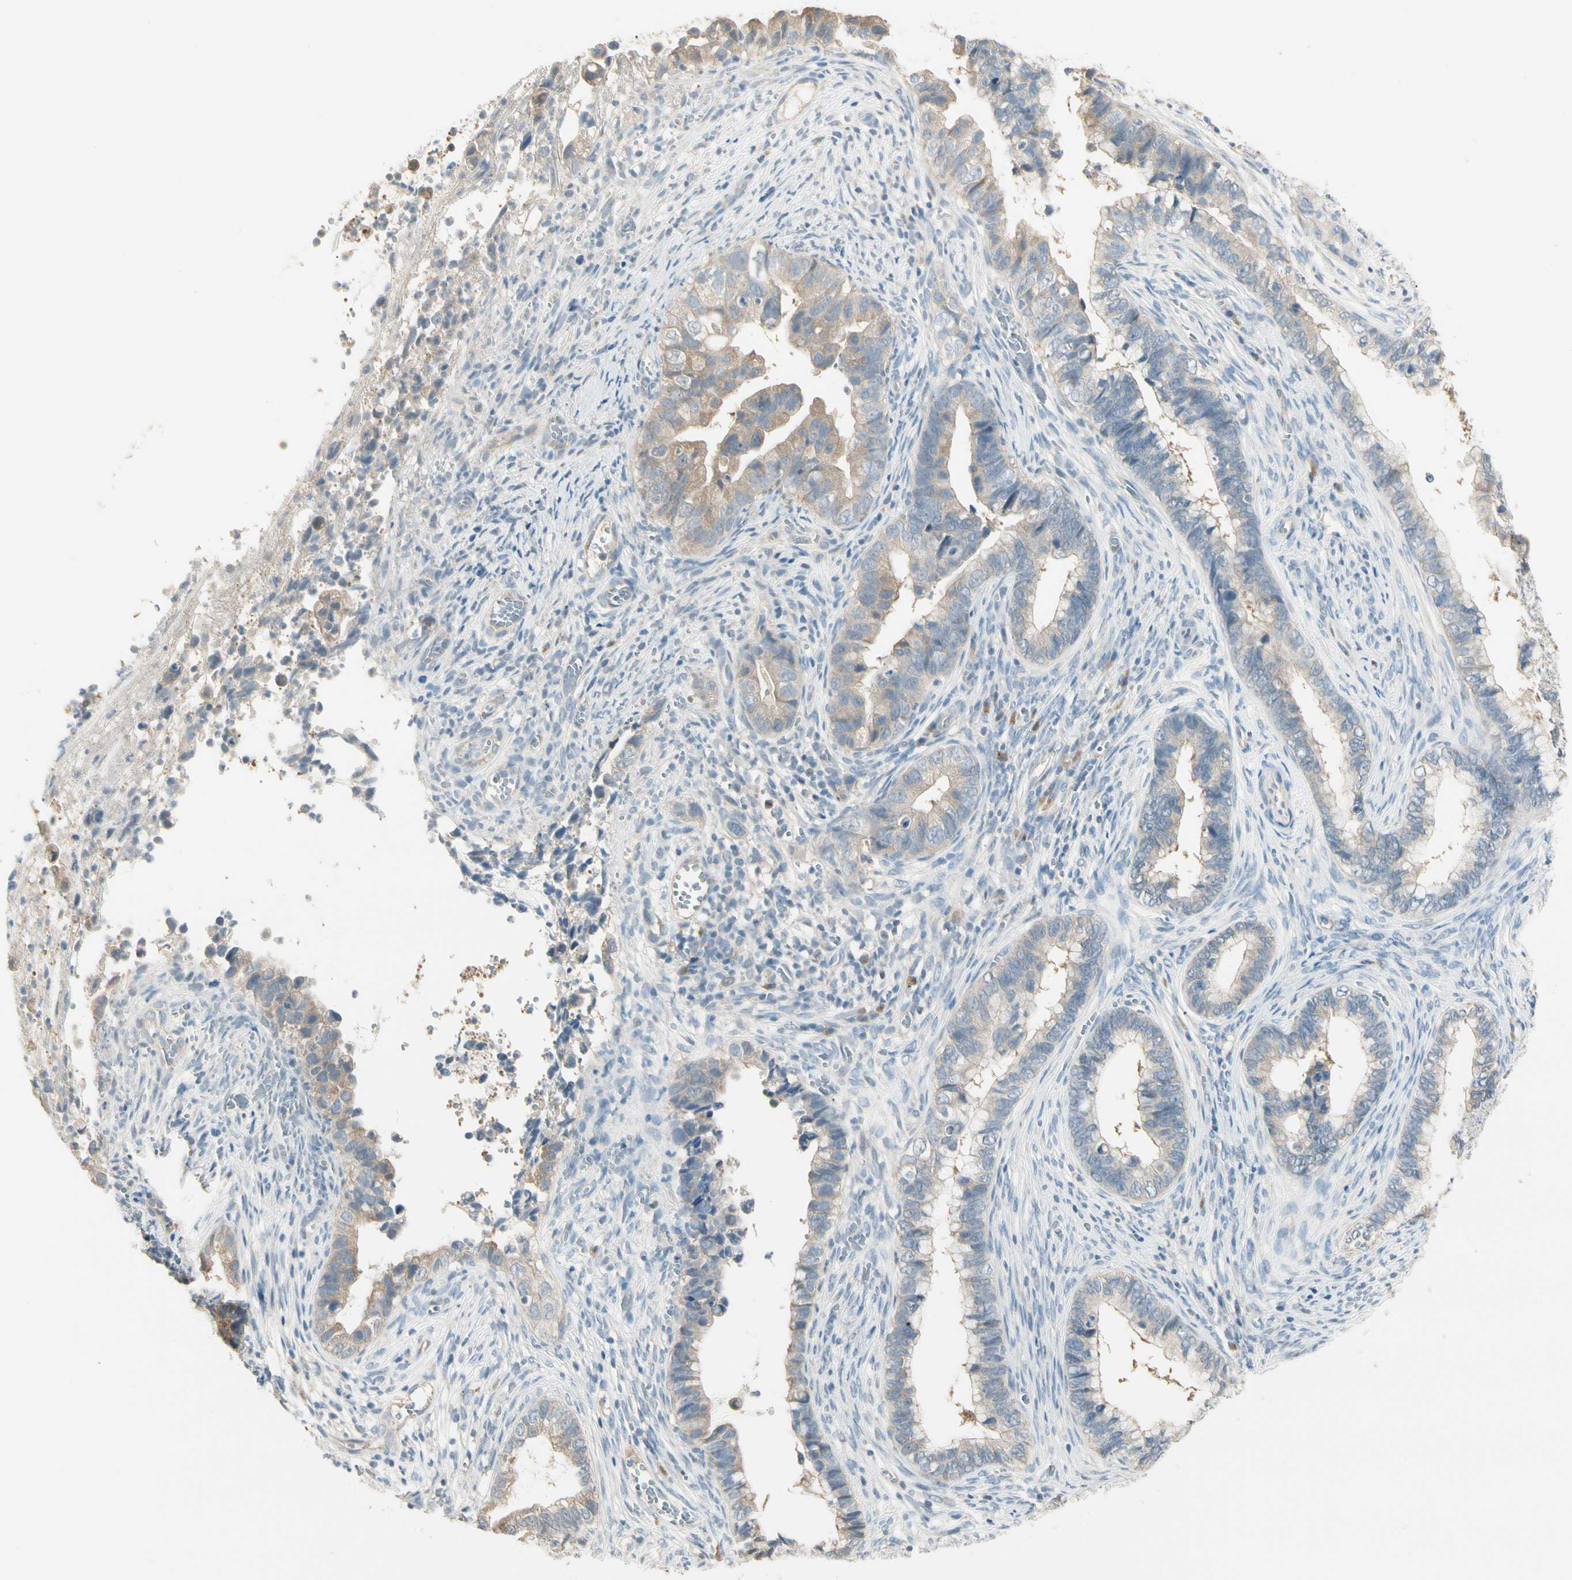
{"staining": {"intensity": "weak", "quantity": "25%-75%", "location": "cytoplasmic/membranous"}, "tissue": "cervical cancer", "cell_type": "Tumor cells", "image_type": "cancer", "snomed": [{"axis": "morphology", "description": "Adenocarcinoma, NOS"}, {"axis": "topography", "description": "Cervix"}], "caption": "A histopathology image of cervical adenocarcinoma stained for a protein demonstrates weak cytoplasmic/membranous brown staining in tumor cells.", "gene": "GNE", "patient": {"sex": "female", "age": 44}}